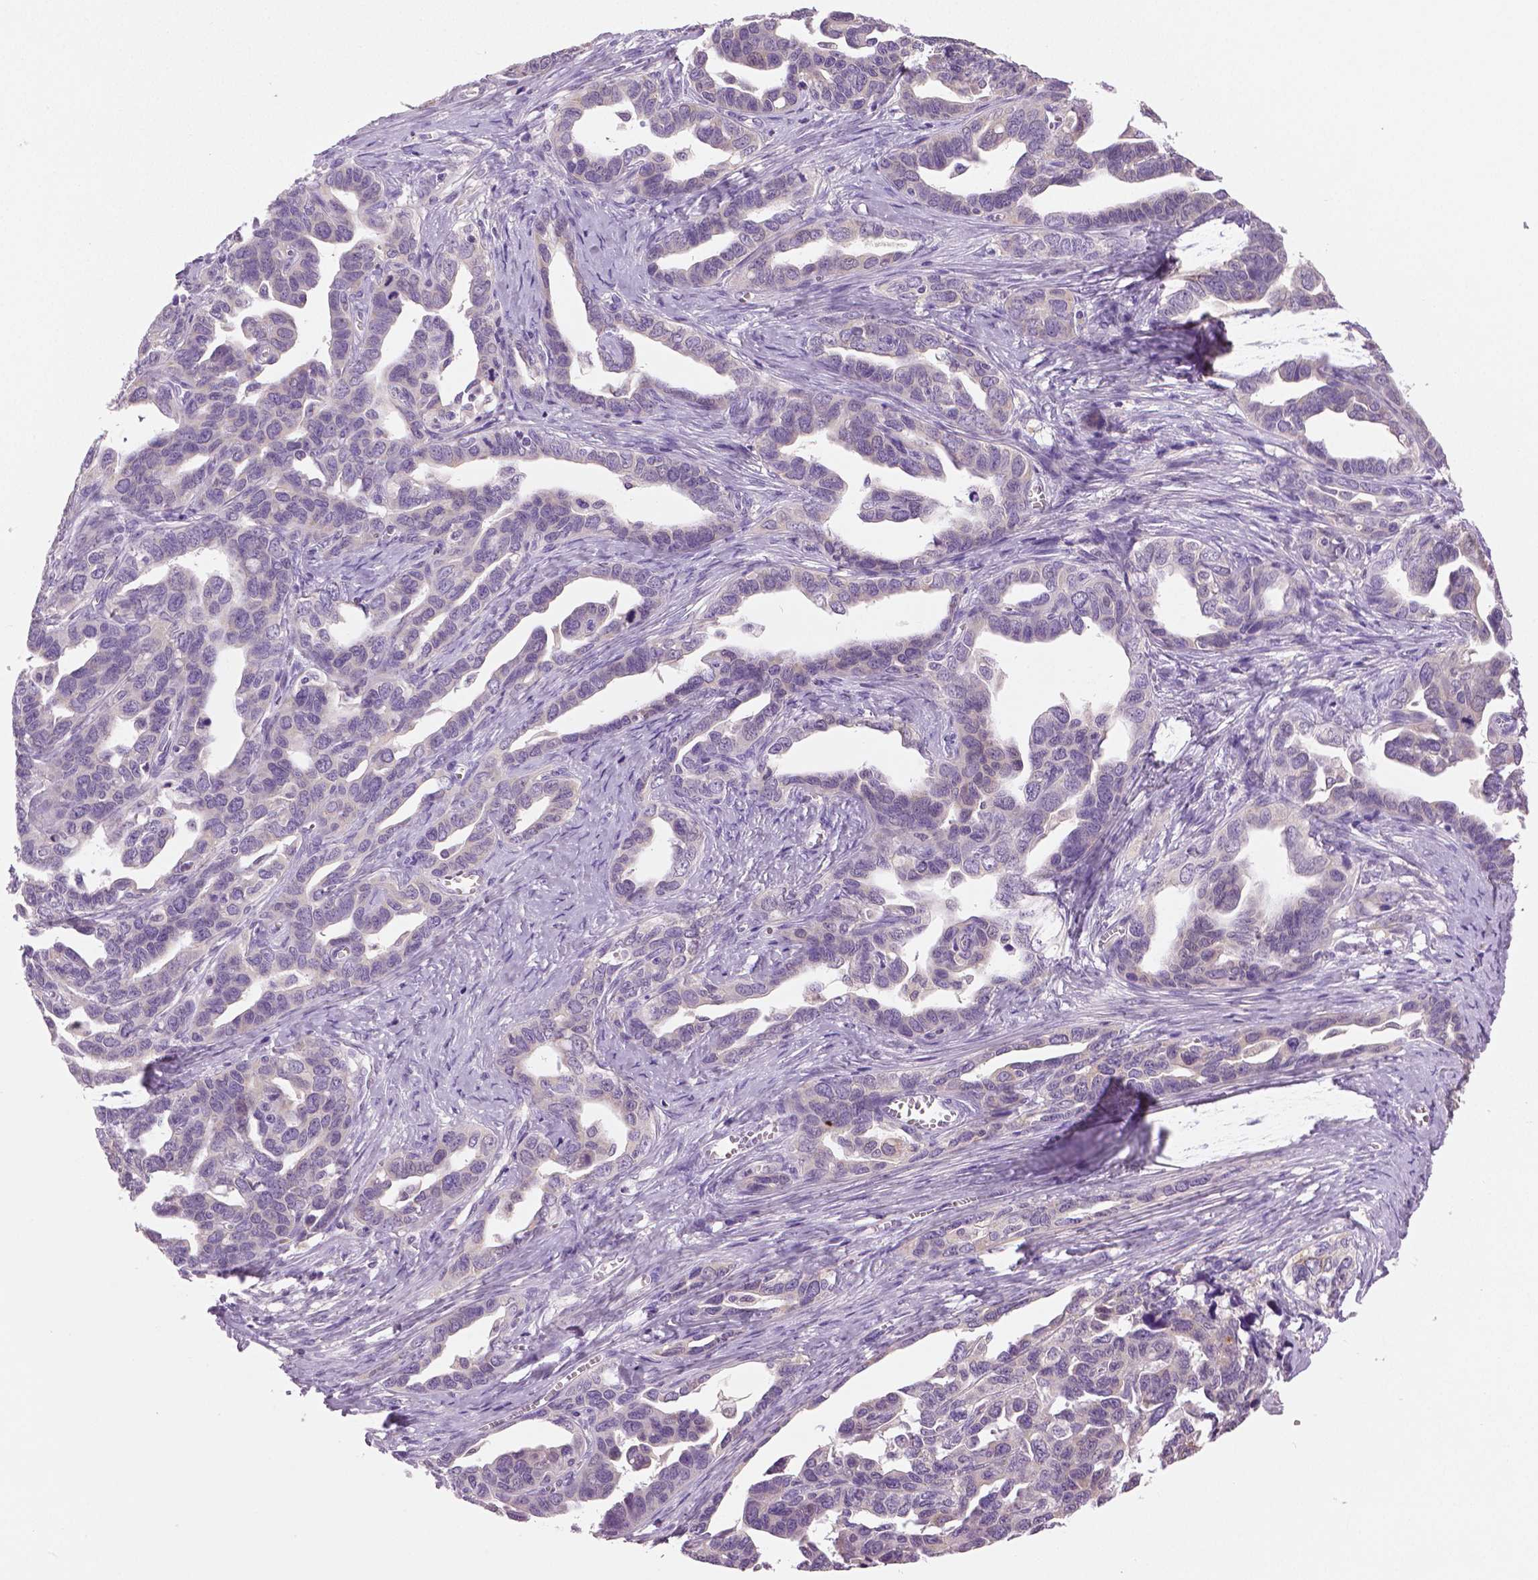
{"staining": {"intensity": "negative", "quantity": "none", "location": "none"}, "tissue": "ovarian cancer", "cell_type": "Tumor cells", "image_type": "cancer", "snomed": [{"axis": "morphology", "description": "Cystadenocarcinoma, serous, NOS"}, {"axis": "topography", "description": "Ovary"}], "caption": "Immunohistochemical staining of serous cystadenocarcinoma (ovarian) shows no significant expression in tumor cells.", "gene": "DNAH12", "patient": {"sex": "female", "age": 69}}